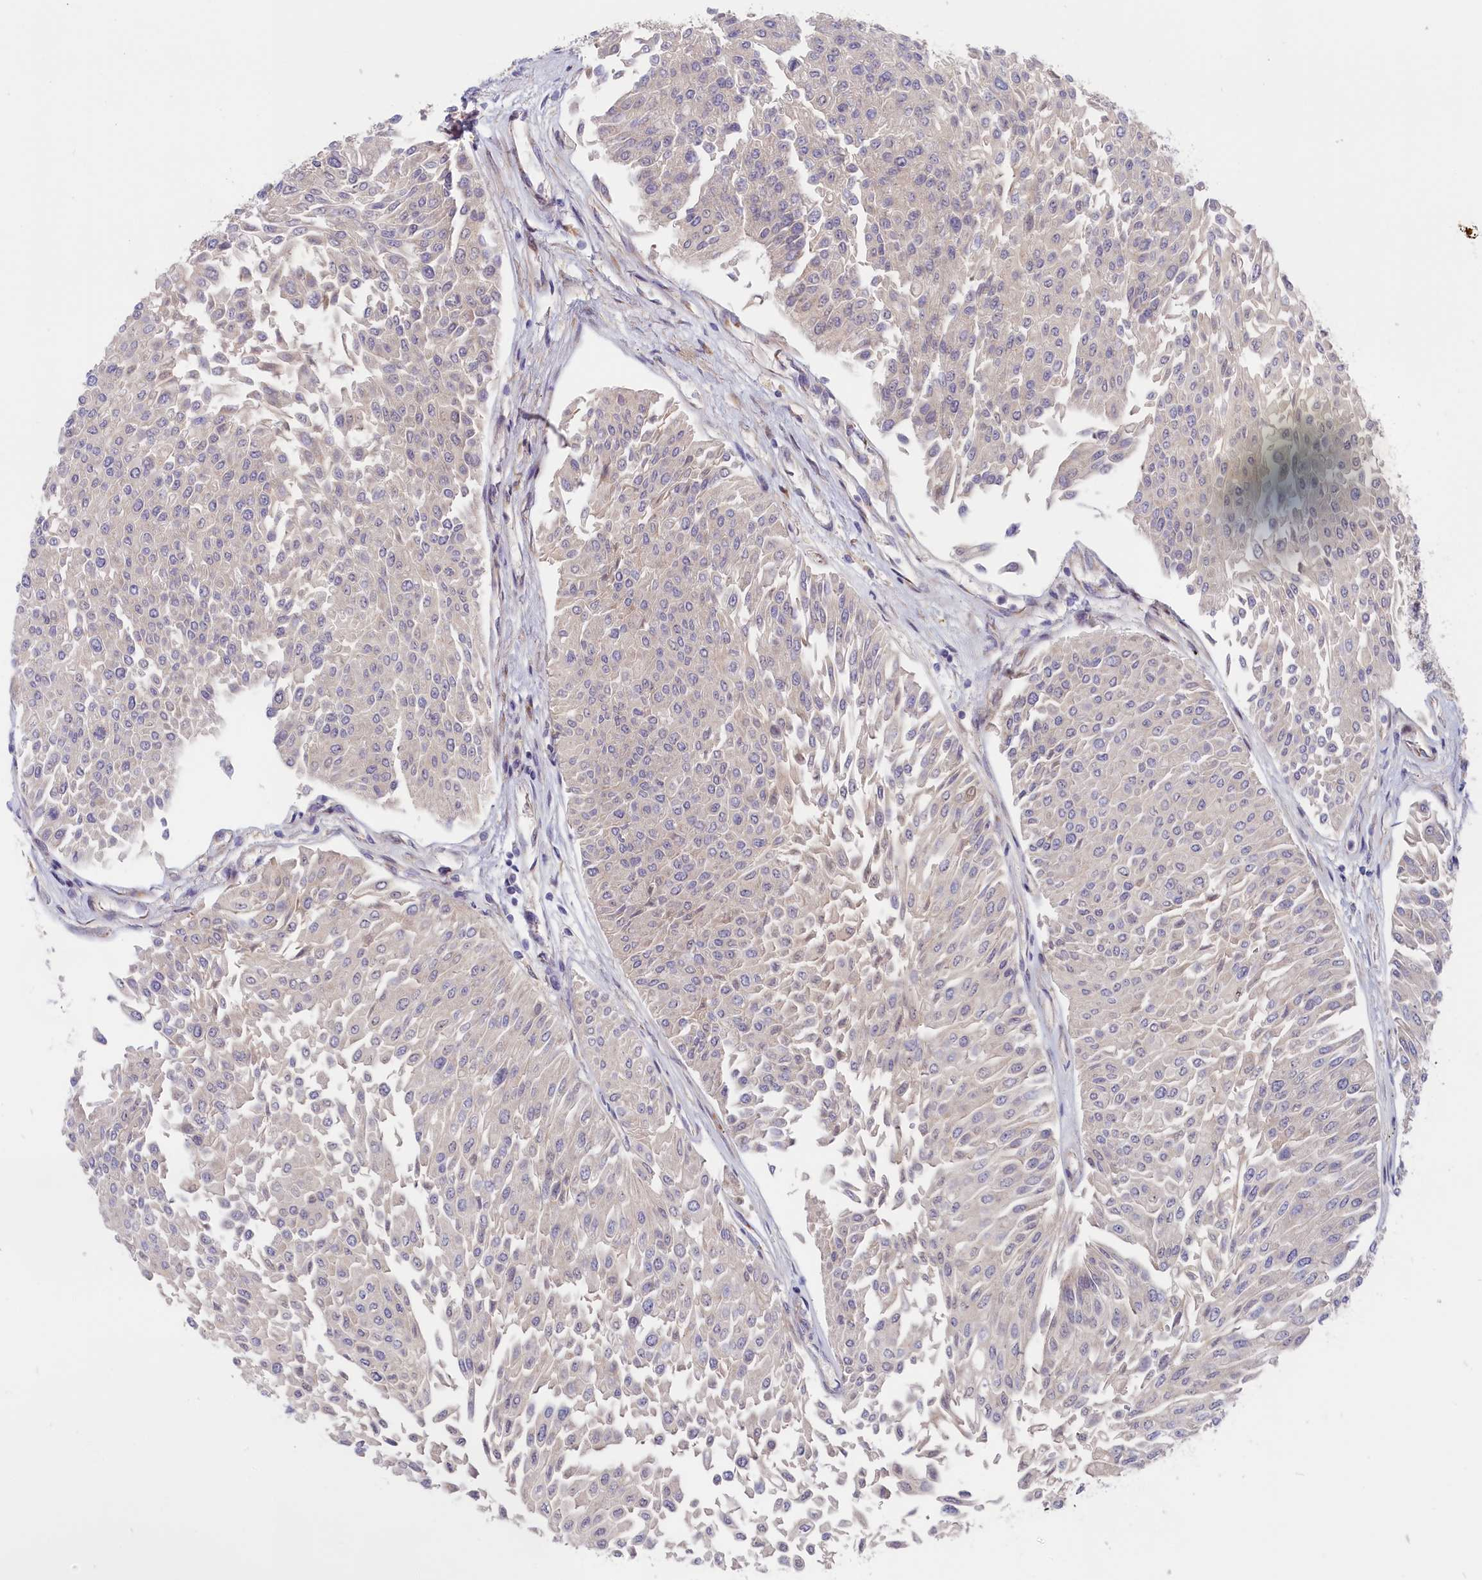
{"staining": {"intensity": "negative", "quantity": "none", "location": "none"}, "tissue": "urothelial cancer", "cell_type": "Tumor cells", "image_type": "cancer", "snomed": [{"axis": "morphology", "description": "Urothelial carcinoma, Low grade"}, {"axis": "topography", "description": "Urinary bladder"}], "caption": "Urothelial cancer was stained to show a protein in brown. There is no significant expression in tumor cells.", "gene": "CHST12", "patient": {"sex": "male", "age": 67}}